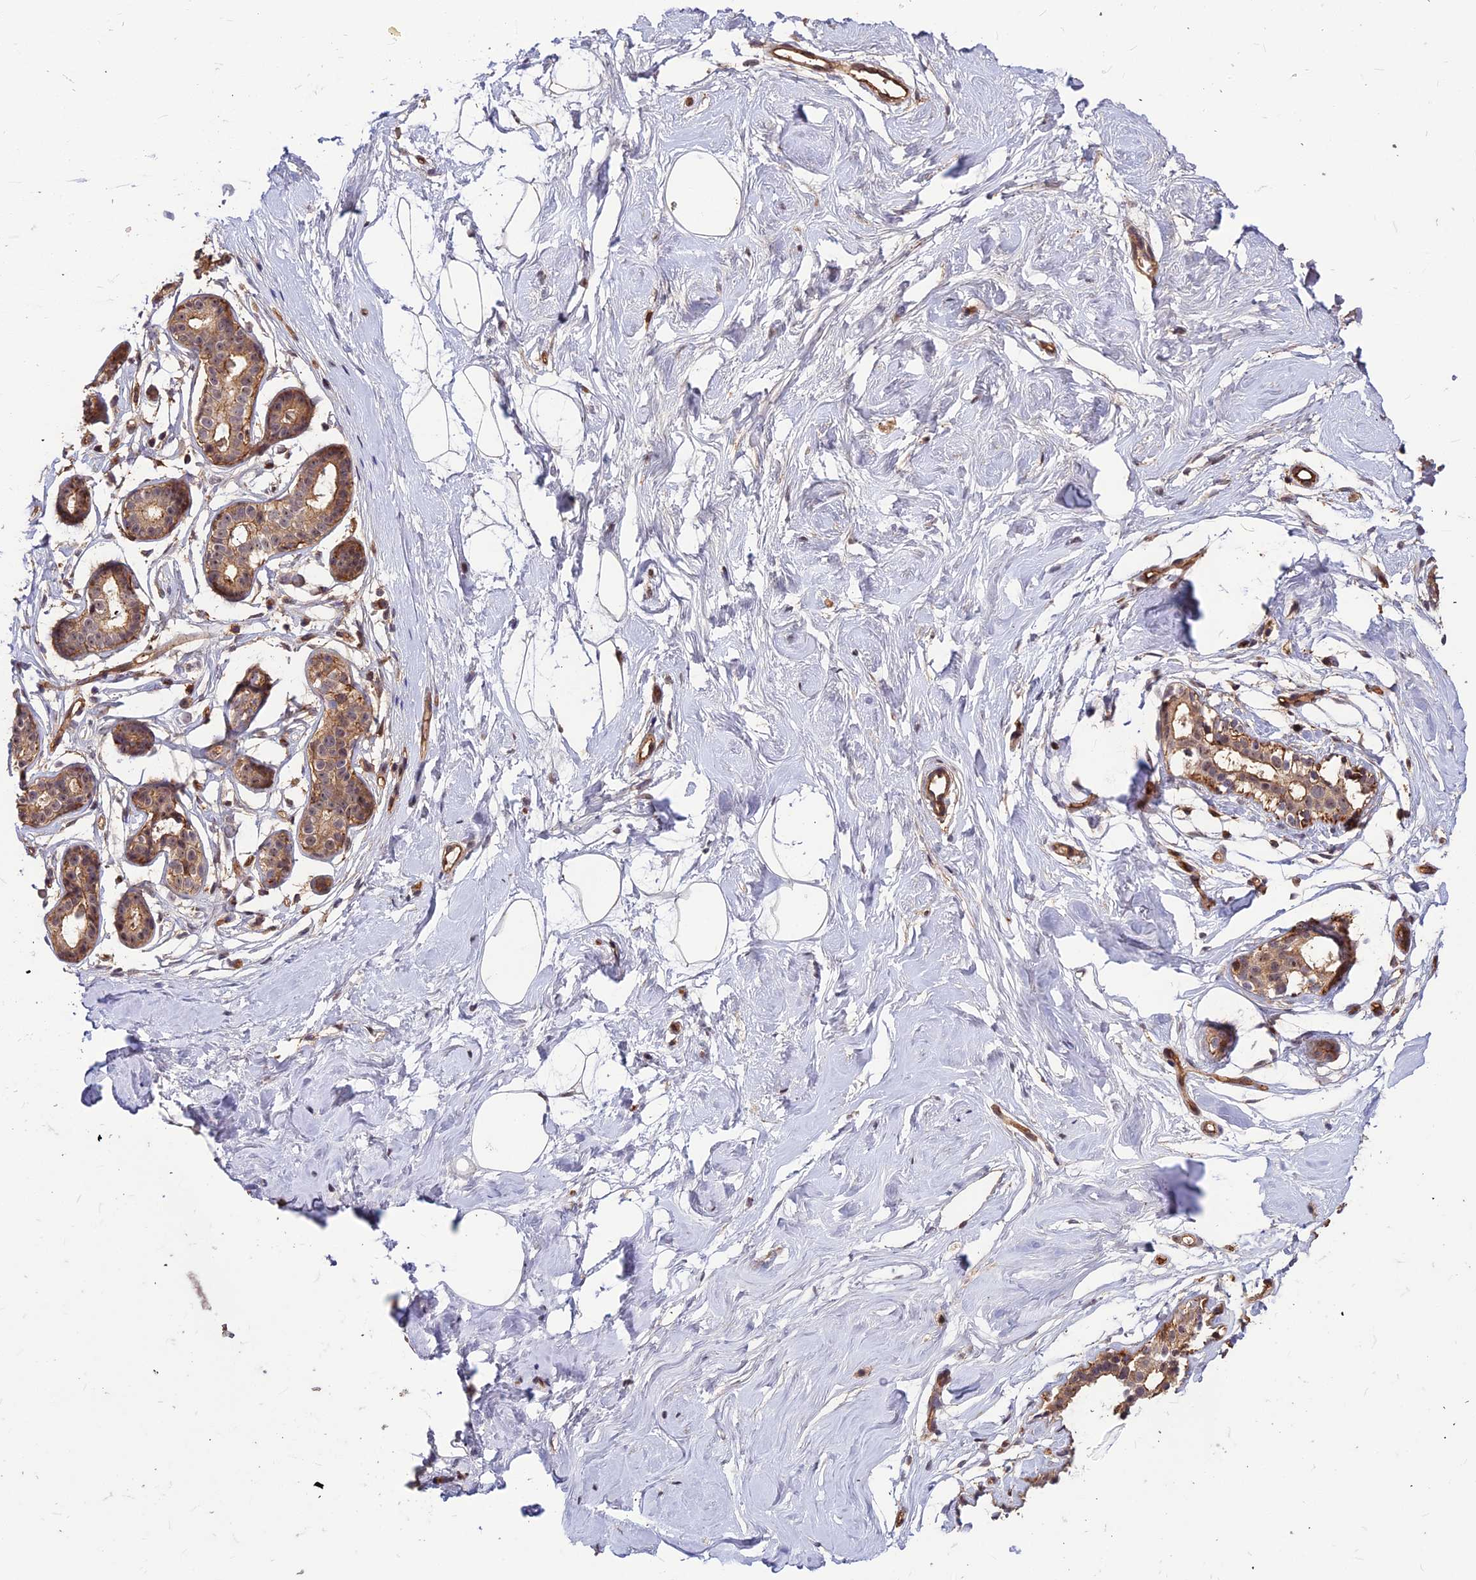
{"staining": {"intensity": "moderate", "quantity": "<25%", "location": "cytoplasmic/membranous,nuclear"}, "tissue": "breast", "cell_type": "Adipocytes", "image_type": "normal", "snomed": [{"axis": "morphology", "description": "Normal tissue, NOS"}, {"axis": "morphology", "description": "Adenoma, NOS"}, {"axis": "topography", "description": "Breast"}], "caption": "Breast stained with DAB (3,3'-diaminobenzidine) immunohistochemistry exhibits low levels of moderate cytoplasmic/membranous,nuclear positivity in approximately <25% of adipocytes.", "gene": "ZNF467", "patient": {"sex": "female", "age": 23}}